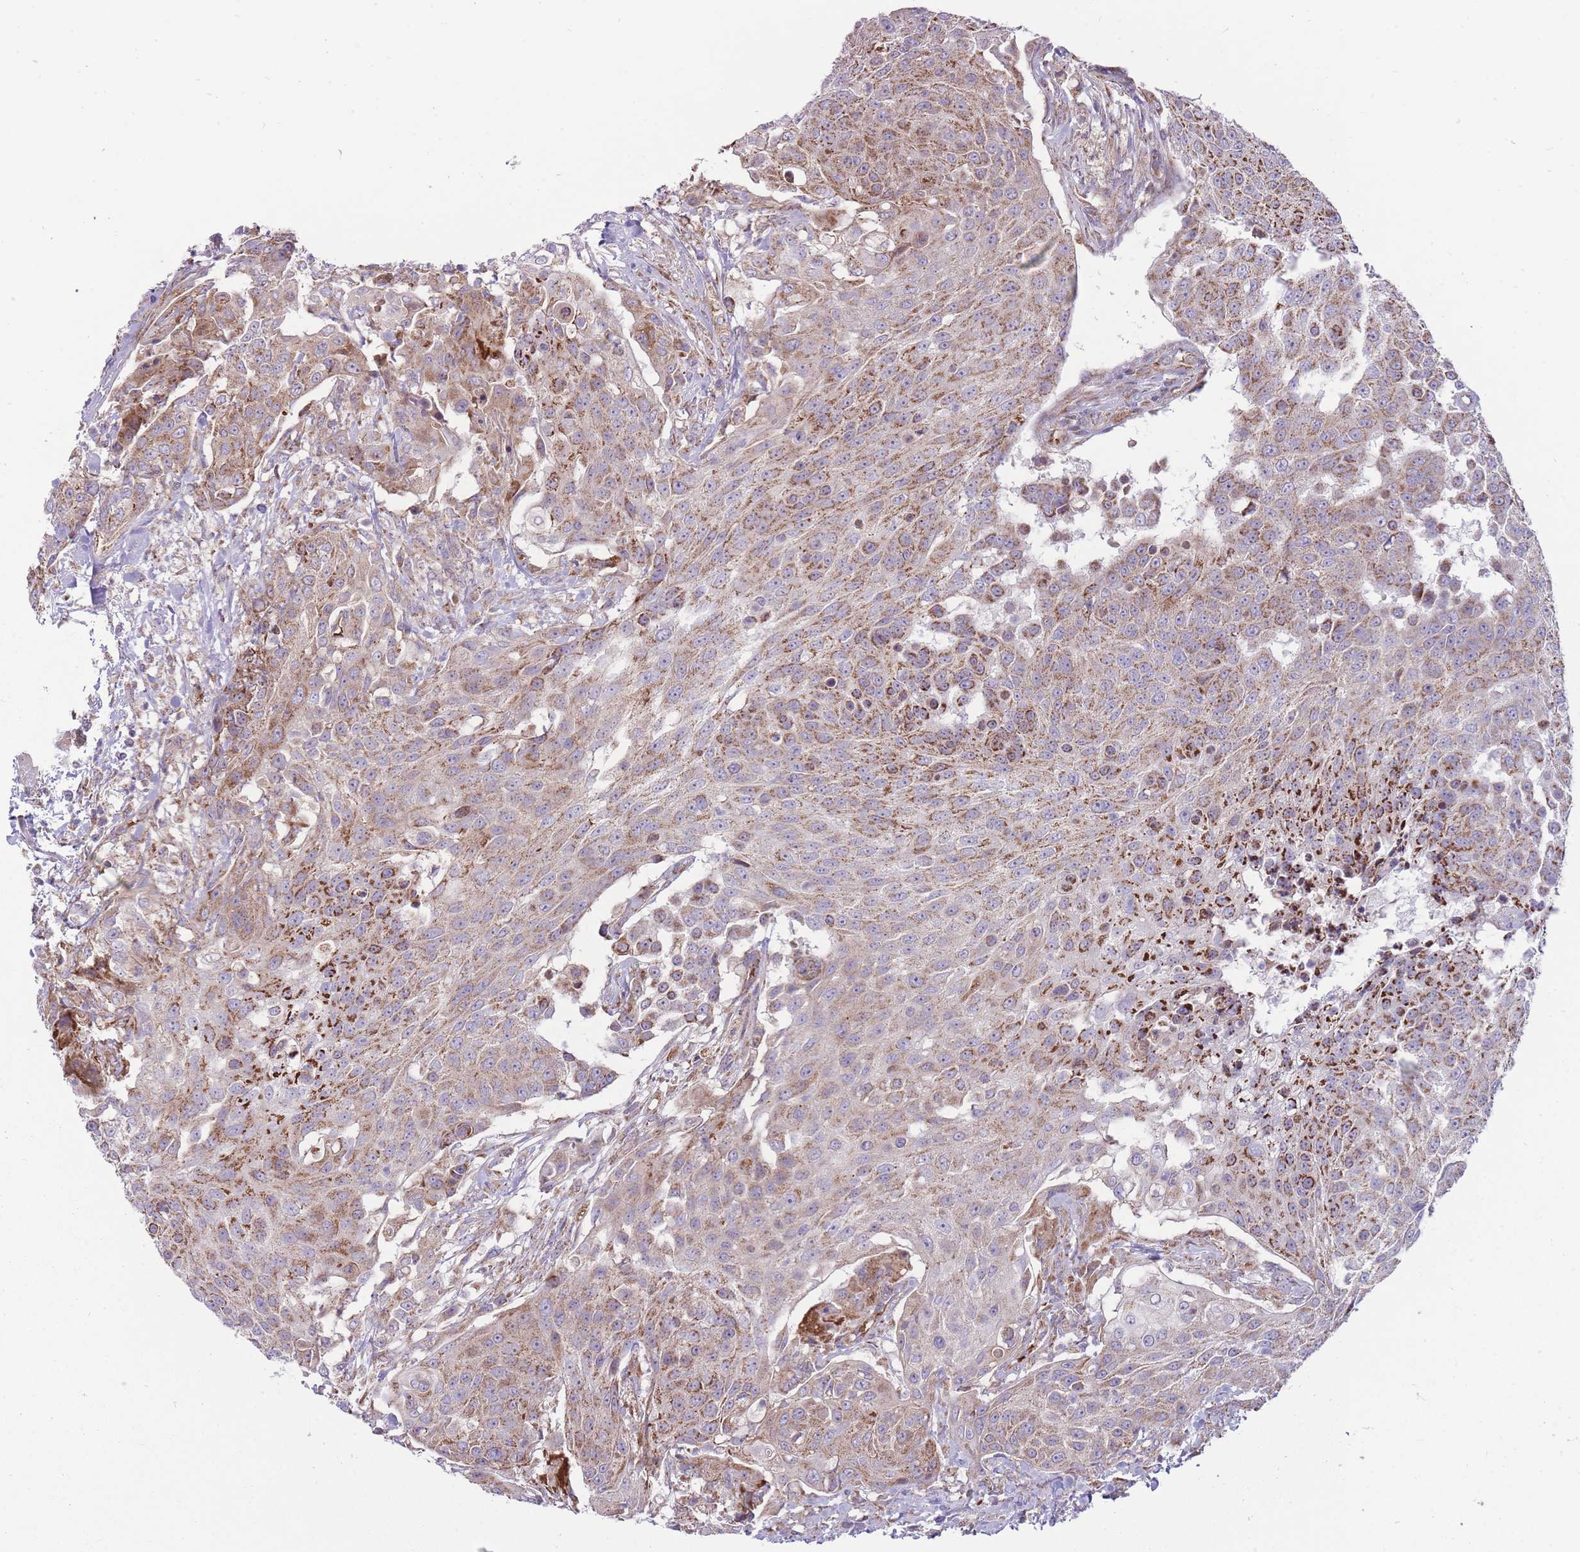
{"staining": {"intensity": "moderate", "quantity": ">75%", "location": "cytoplasmic/membranous"}, "tissue": "urothelial cancer", "cell_type": "Tumor cells", "image_type": "cancer", "snomed": [{"axis": "morphology", "description": "Urothelial carcinoma, High grade"}, {"axis": "topography", "description": "Urinary bladder"}], "caption": "Immunohistochemical staining of human high-grade urothelial carcinoma reveals medium levels of moderate cytoplasmic/membranous protein expression in approximately >75% of tumor cells.", "gene": "ANKRD10", "patient": {"sex": "female", "age": 63}}